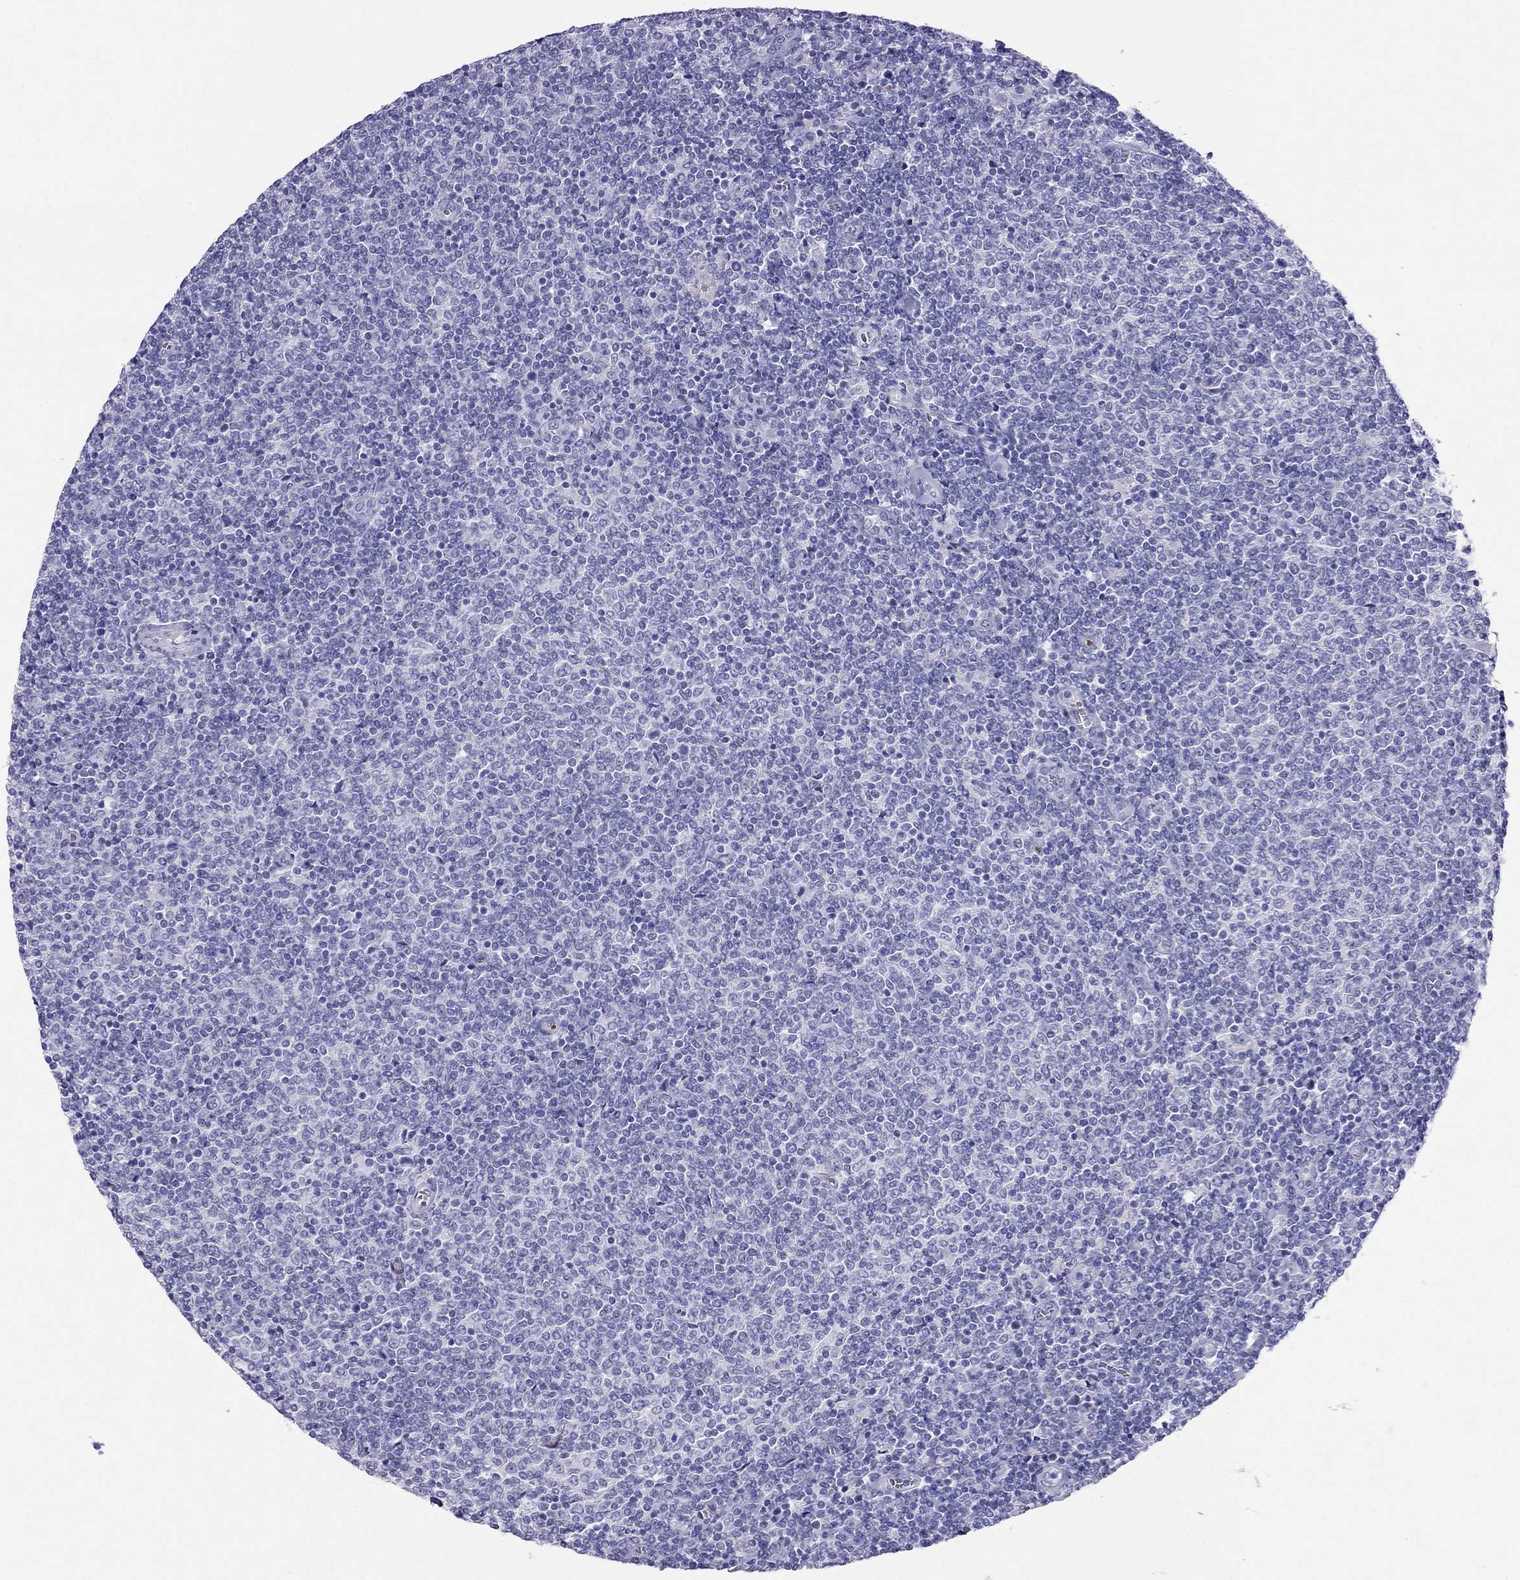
{"staining": {"intensity": "negative", "quantity": "none", "location": "none"}, "tissue": "lymphoma", "cell_type": "Tumor cells", "image_type": "cancer", "snomed": [{"axis": "morphology", "description": "Malignant lymphoma, non-Hodgkin's type, Low grade"}, {"axis": "topography", "description": "Lymph node"}], "caption": "The IHC histopathology image has no significant expression in tumor cells of lymphoma tissue.", "gene": "DNAAF6", "patient": {"sex": "male", "age": 52}}